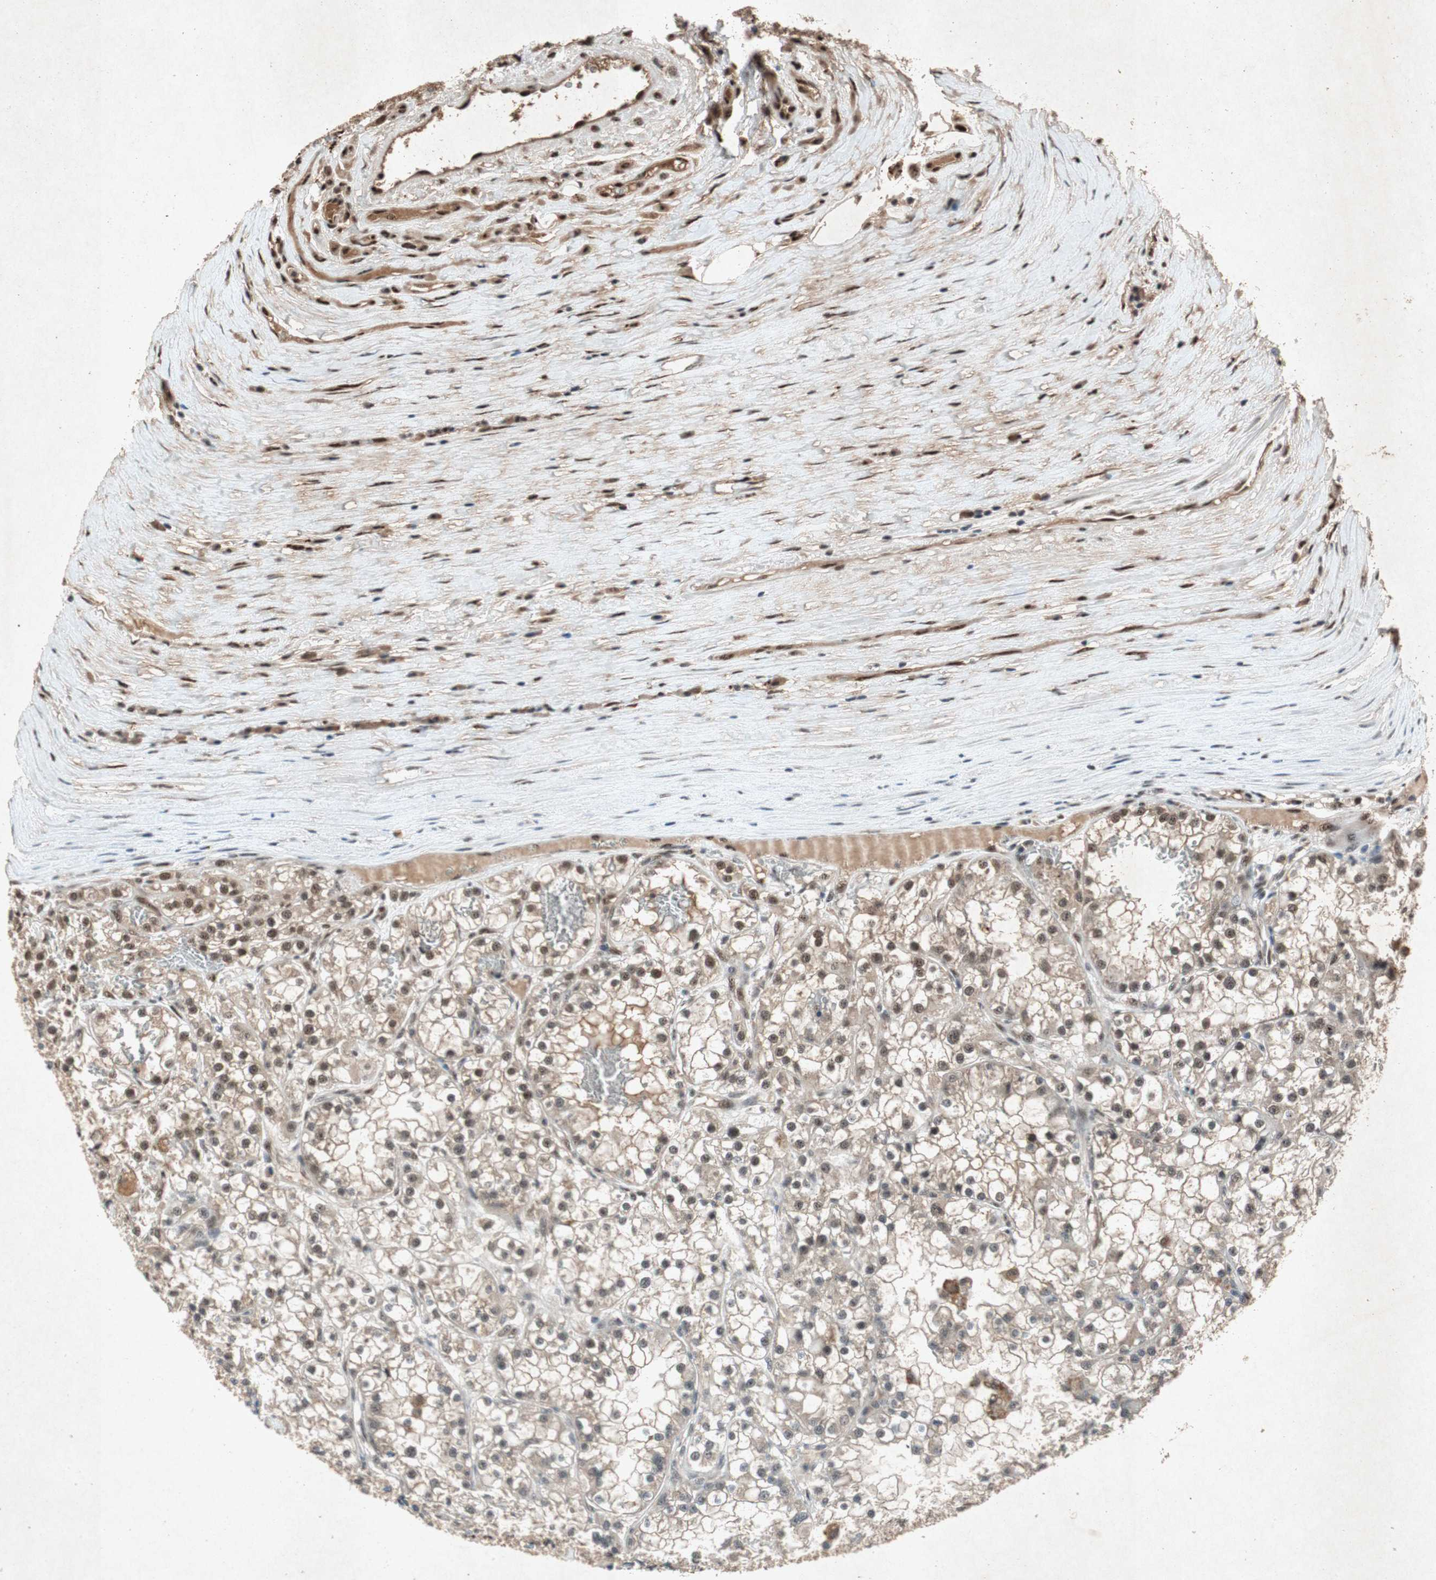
{"staining": {"intensity": "moderate", "quantity": "25%-75%", "location": "cytoplasmic/membranous,nuclear"}, "tissue": "renal cancer", "cell_type": "Tumor cells", "image_type": "cancer", "snomed": [{"axis": "morphology", "description": "Adenocarcinoma, NOS"}, {"axis": "topography", "description": "Kidney"}], "caption": "A medium amount of moderate cytoplasmic/membranous and nuclear positivity is appreciated in approximately 25%-75% of tumor cells in renal adenocarcinoma tissue.", "gene": "PML", "patient": {"sex": "female", "age": 52}}